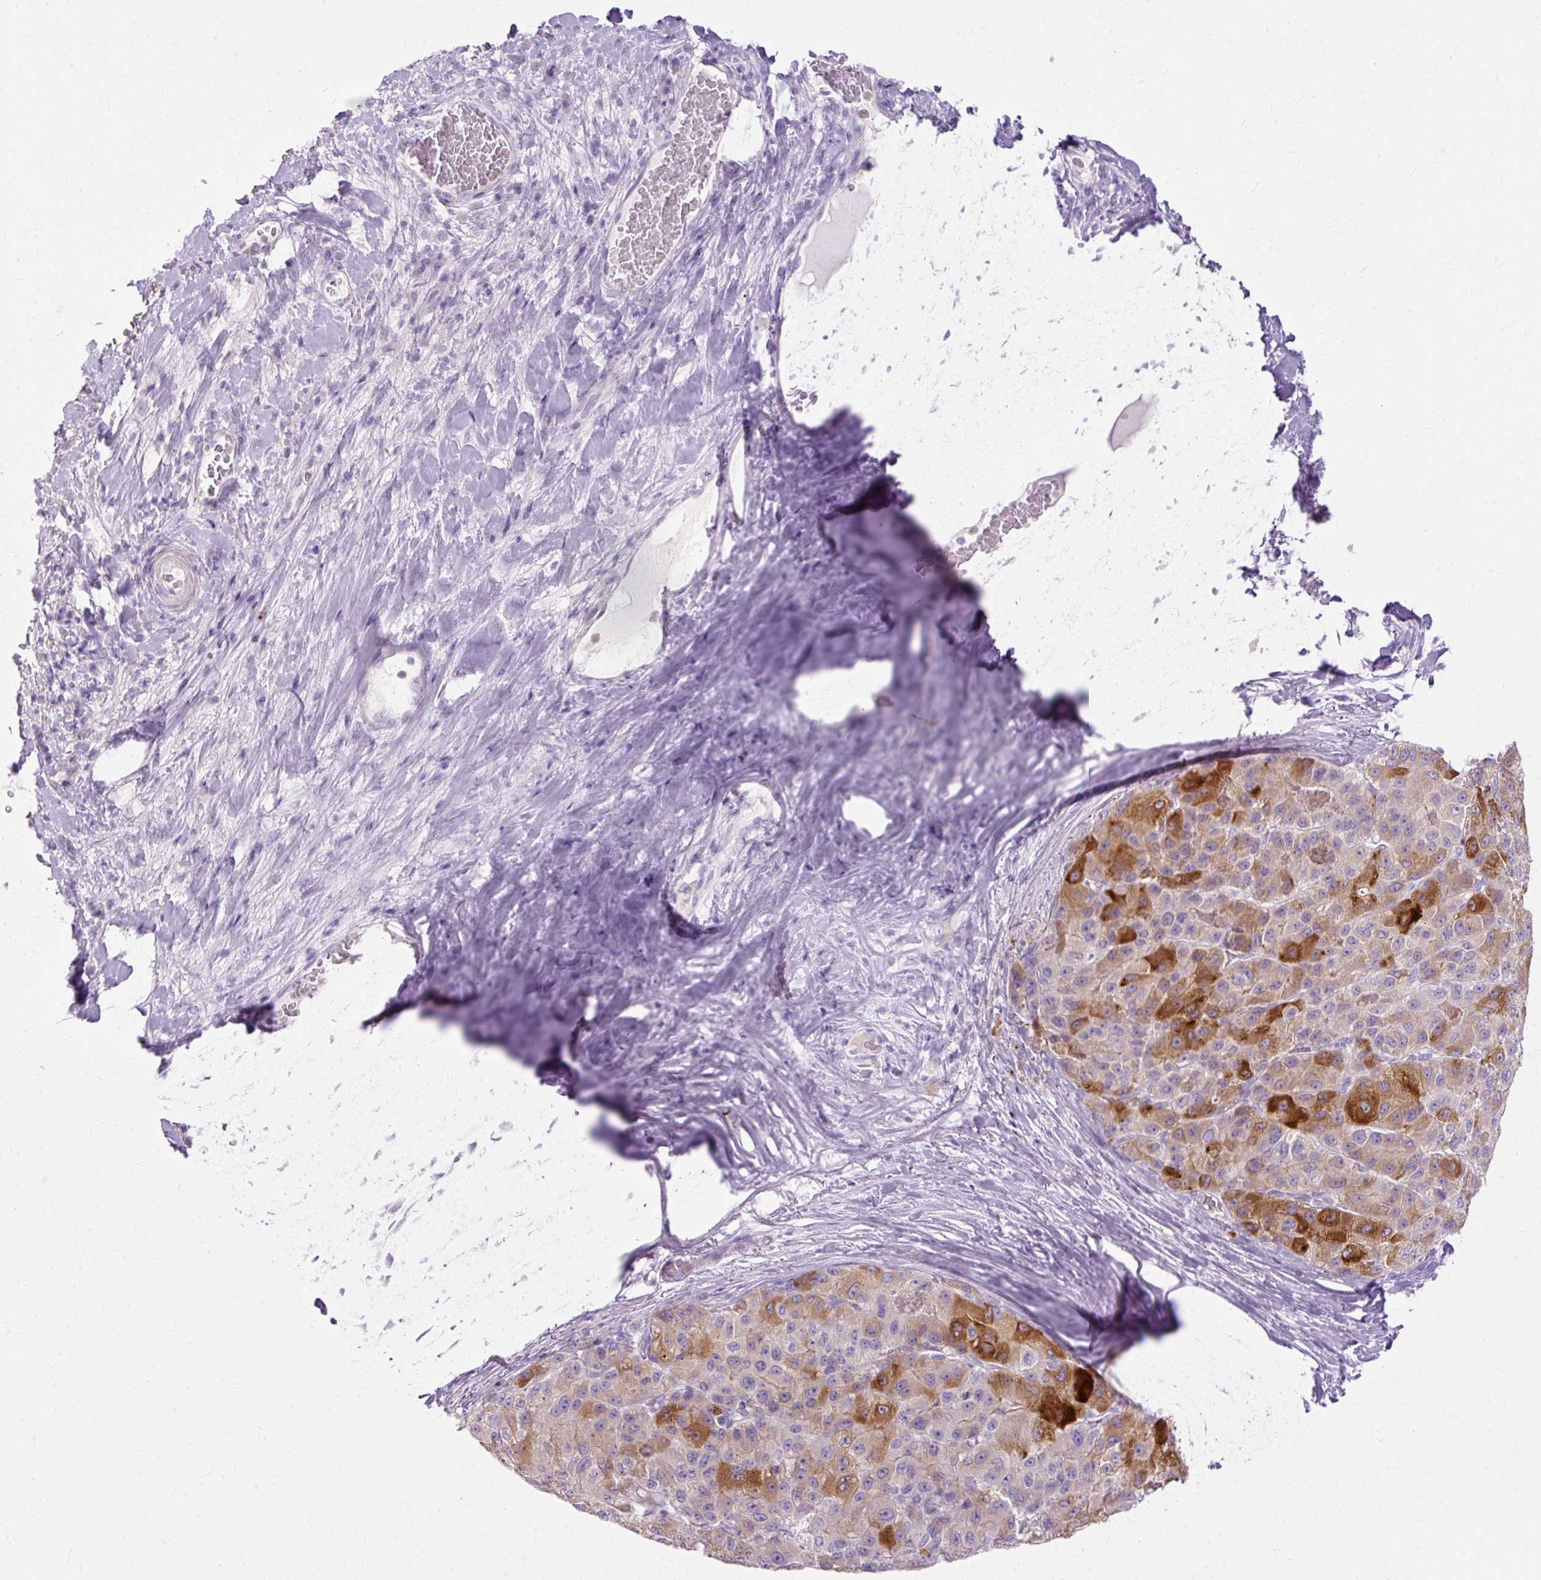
{"staining": {"intensity": "moderate", "quantity": "25%-75%", "location": "cytoplasmic/membranous"}, "tissue": "liver cancer", "cell_type": "Tumor cells", "image_type": "cancer", "snomed": [{"axis": "morphology", "description": "Carcinoma, Hepatocellular, NOS"}, {"axis": "topography", "description": "Liver"}], "caption": "Protein analysis of liver cancer tissue exhibits moderate cytoplasmic/membranous expression in approximately 25%-75% of tumor cells. (brown staining indicates protein expression, while blue staining denotes nuclei).", "gene": "HSD11B1", "patient": {"sex": "male", "age": 80}}